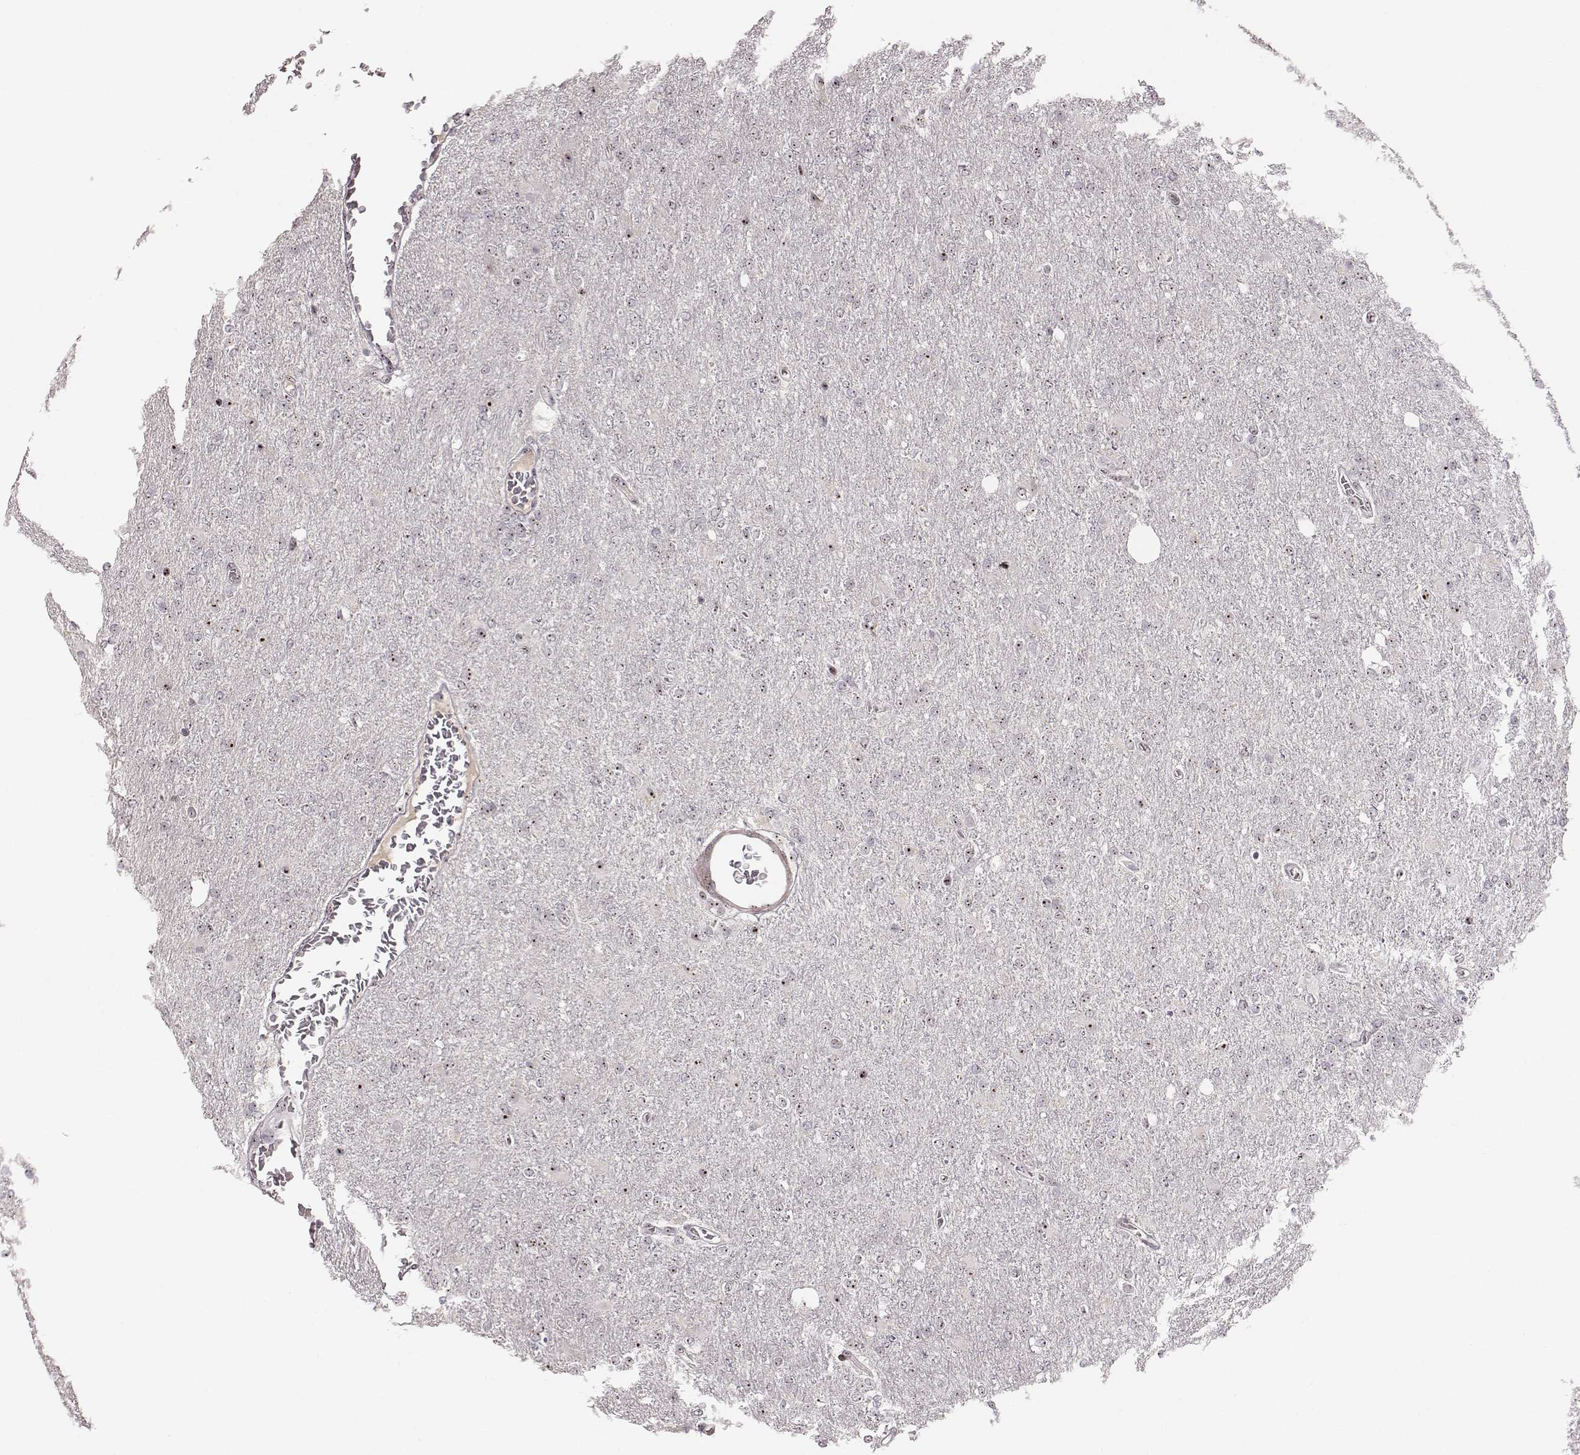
{"staining": {"intensity": "moderate", "quantity": ">75%", "location": "nuclear"}, "tissue": "glioma", "cell_type": "Tumor cells", "image_type": "cancer", "snomed": [{"axis": "morphology", "description": "Glioma, malignant, High grade"}, {"axis": "topography", "description": "Cerebral cortex"}], "caption": "A brown stain highlights moderate nuclear positivity of a protein in human glioma tumor cells. Ihc stains the protein in brown and the nuclei are stained blue.", "gene": "NOP56", "patient": {"sex": "male", "age": 70}}